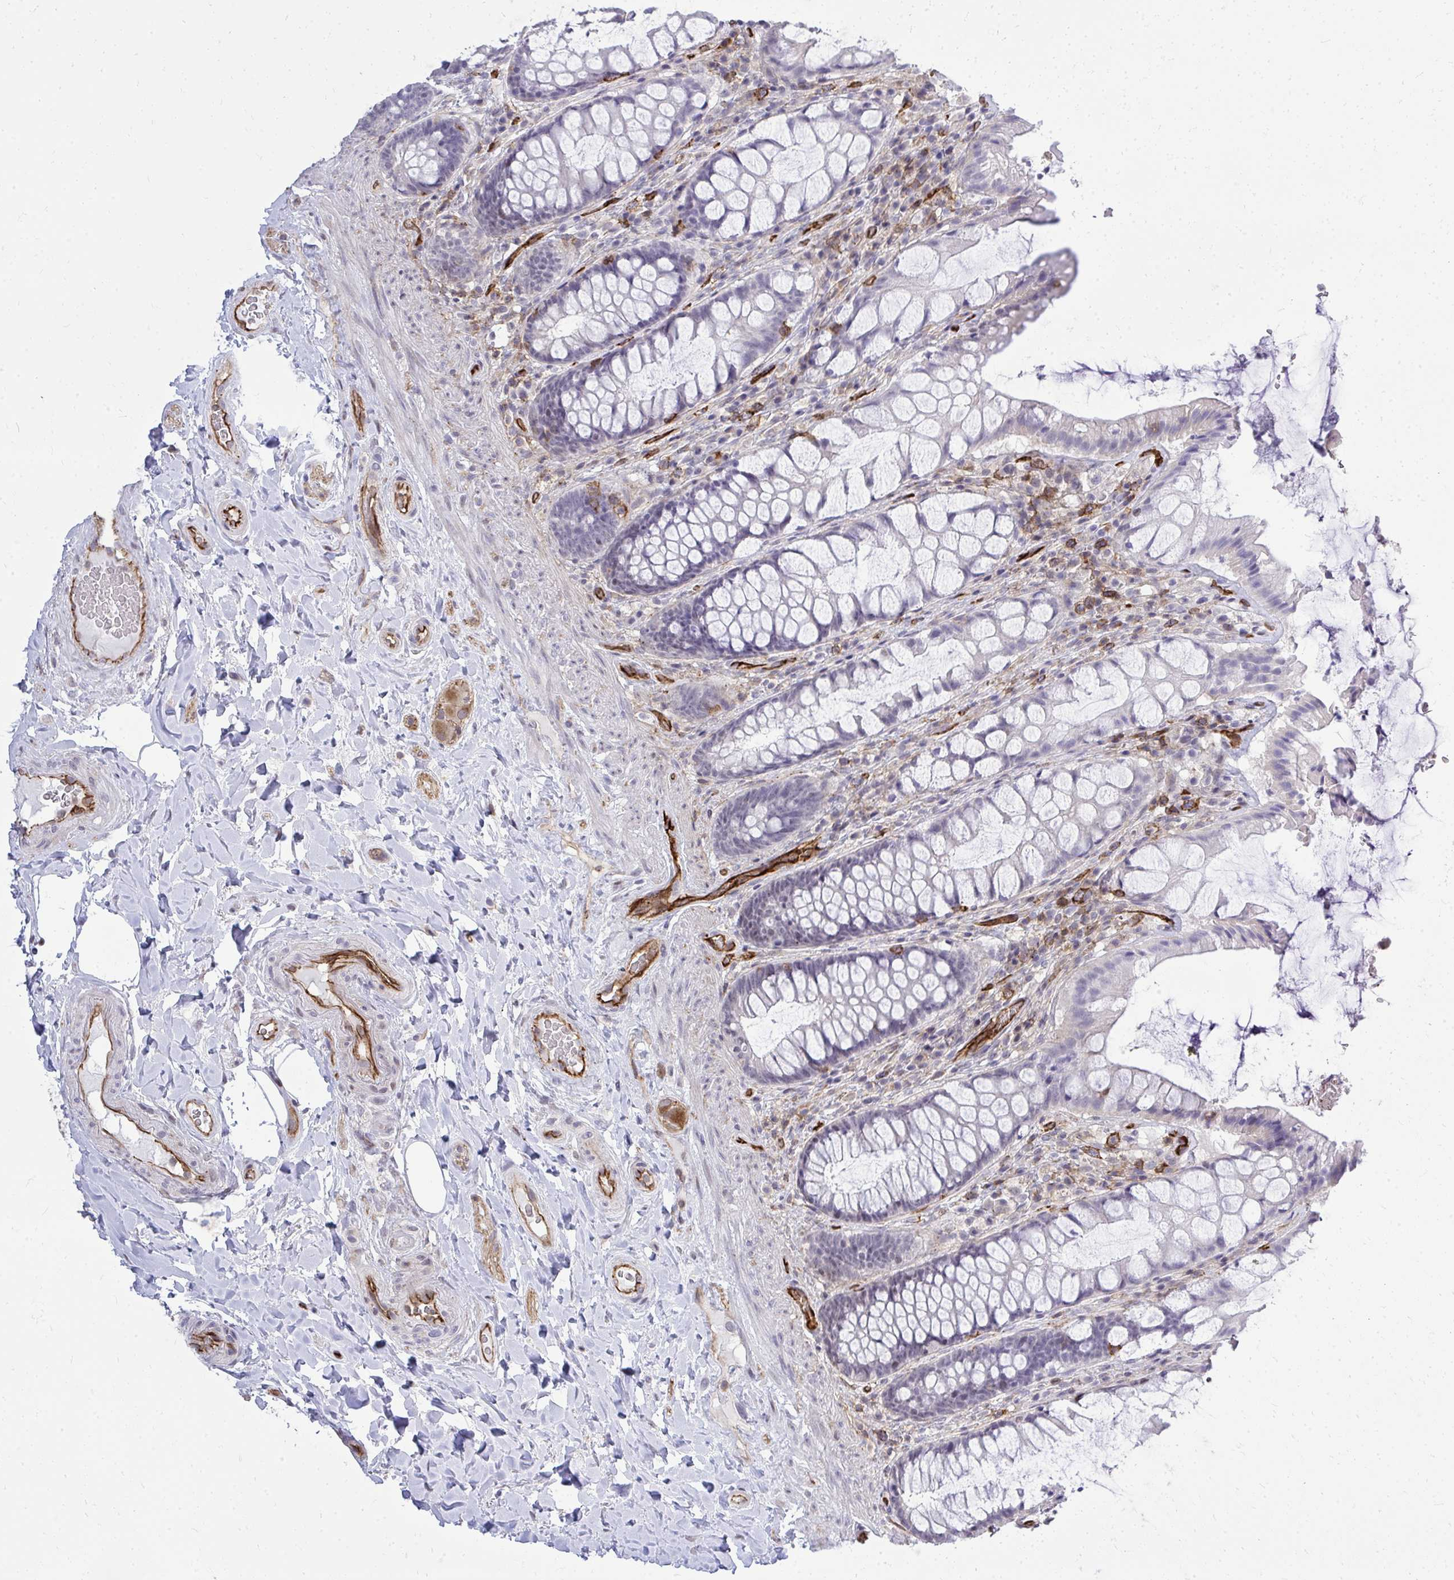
{"staining": {"intensity": "negative", "quantity": "none", "location": "none"}, "tissue": "rectum", "cell_type": "Glandular cells", "image_type": "normal", "snomed": [{"axis": "morphology", "description": "Normal tissue, NOS"}, {"axis": "topography", "description": "Rectum"}], "caption": "Immunohistochemical staining of normal human rectum displays no significant expression in glandular cells. (Brightfield microscopy of DAB (3,3'-diaminobenzidine) immunohistochemistry at high magnification).", "gene": "FOXN3", "patient": {"sex": "female", "age": 58}}